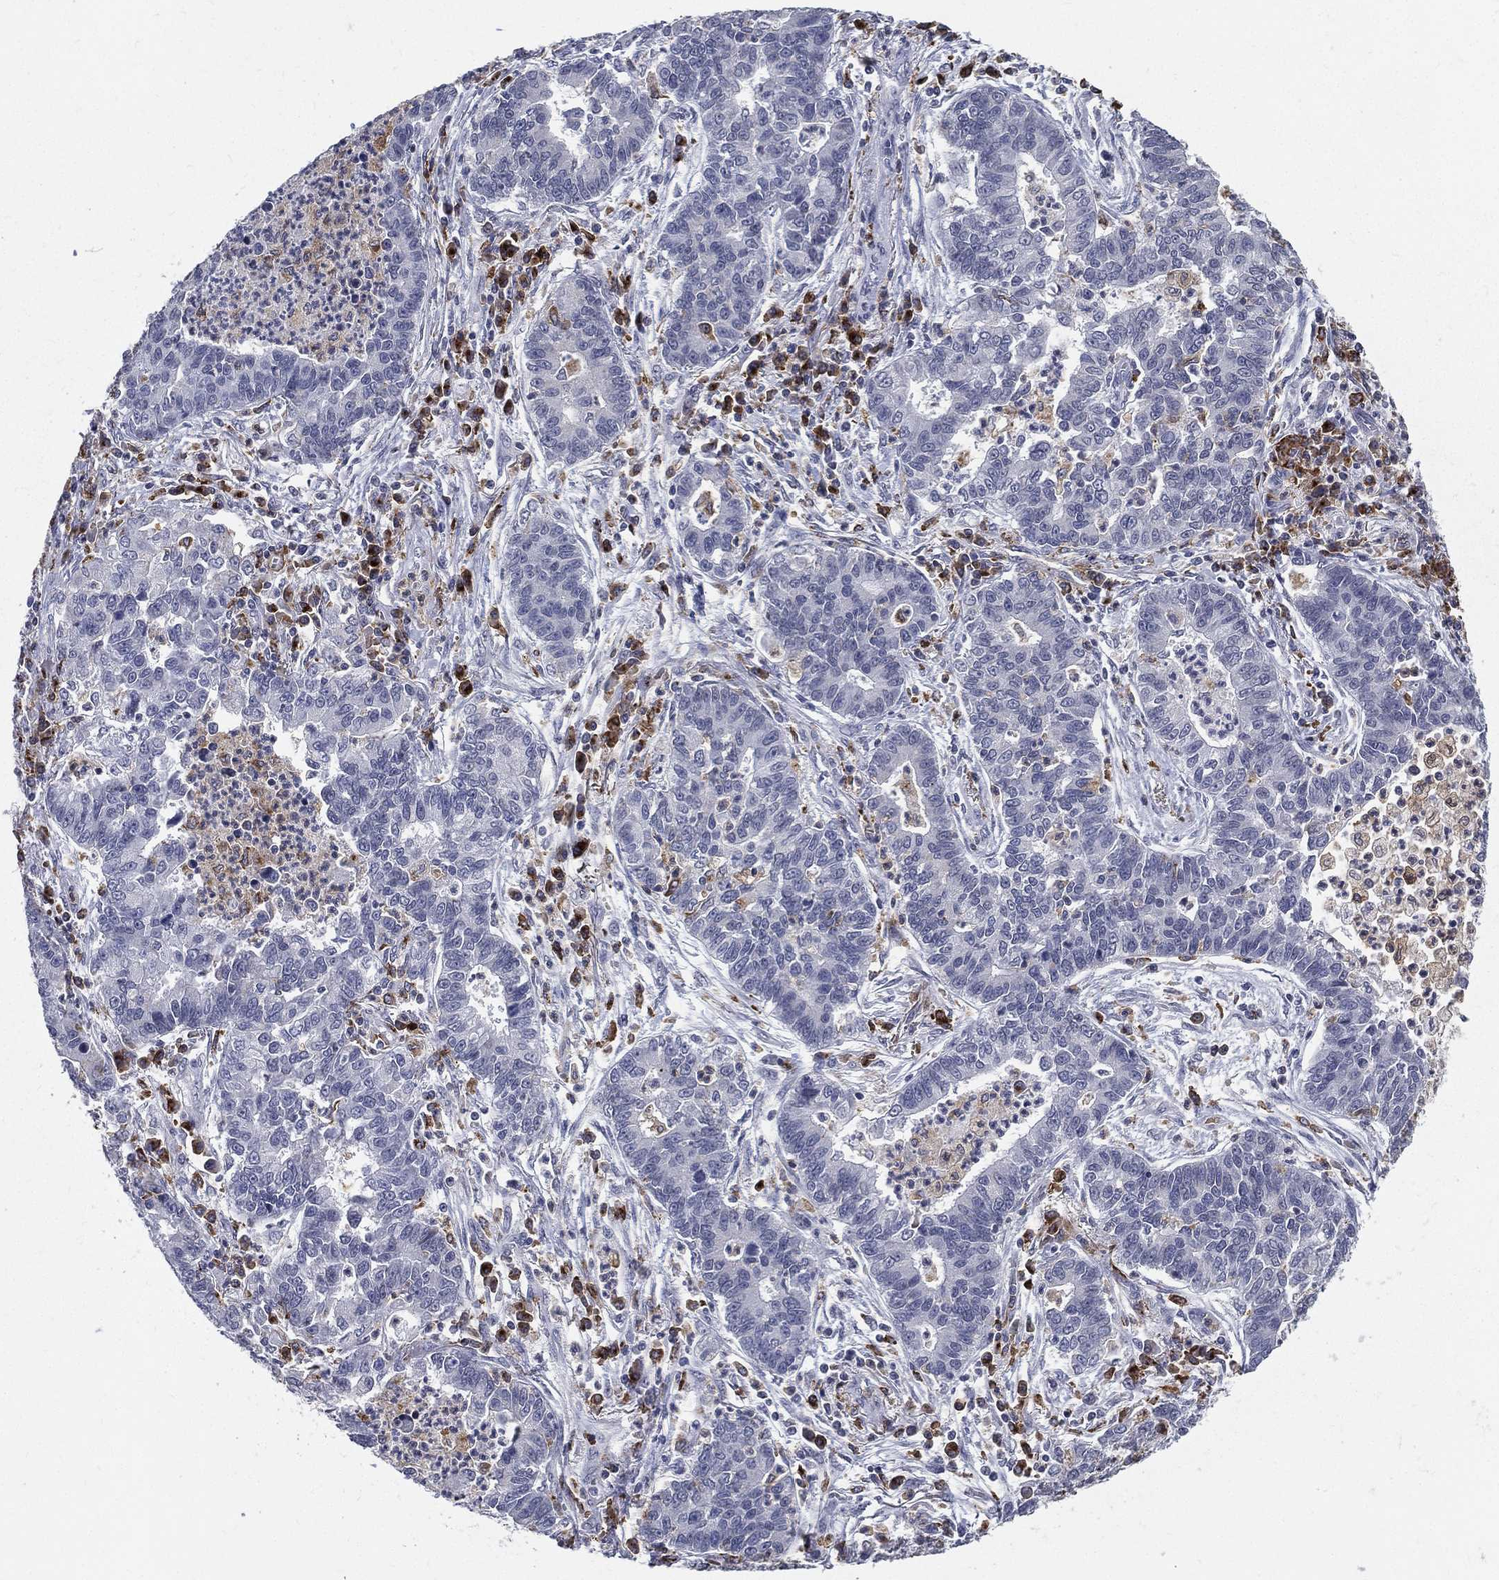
{"staining": {"intensity": "negative", "quantity": "none", "location": "none"}, "tissue": "lung cancer", "cell_type": "Tumor cells", "image_type": "cancer", "snomed": [{"axis": "morphology", "description": "Adenocarcinoma, NOS"}, {"axis": "topography", "description": "Lung"}], "caption": "Tumor cells show no significant expression in lung cancer. The staining was performed using DAB (3,3'-diaminobenzidine) to visualize the protein expression in brown, while the nuclei were stained in blue with hematoxylin (Magnification: 20x).", "gene": "EVI2B", "patient": {"sex": "female", "age": 57}}